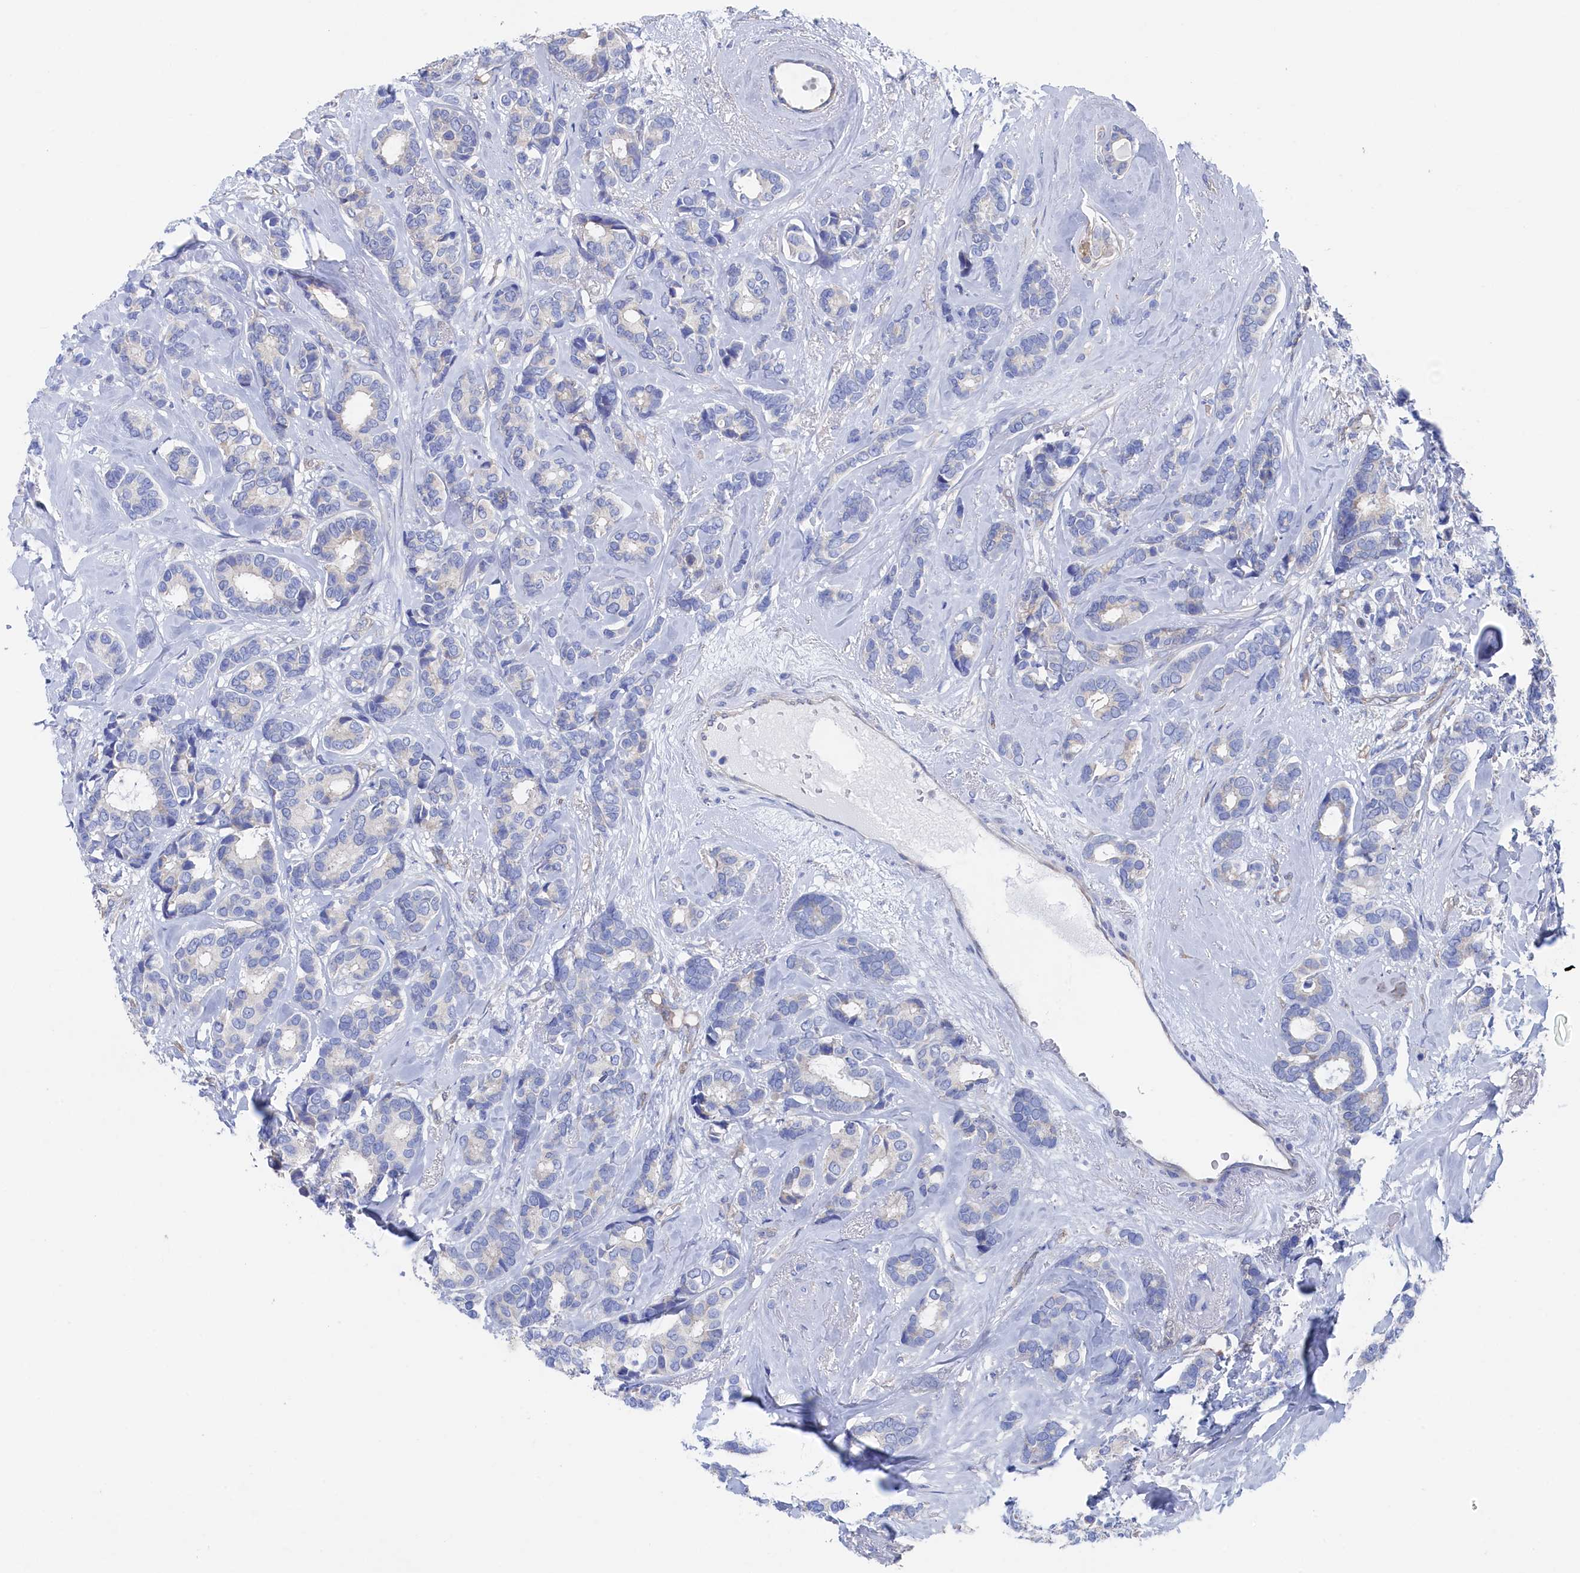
{"staining": {"intensity": "negative", "quantity": "none", "location": "none"}, "tissue": "breast cancer", "cell_type": "Tumor cells", "image_type": "cancer", "snomed": [{"axis": "morphology", "description": "Duct carcinoma"}, {"axis": "topography", "description": "Breast"}], "caption": "Tumor cells show no significant protein staining in breast cancer.", "gene": "TMOD2", "patient": {"sex": "female", "age": 87}}